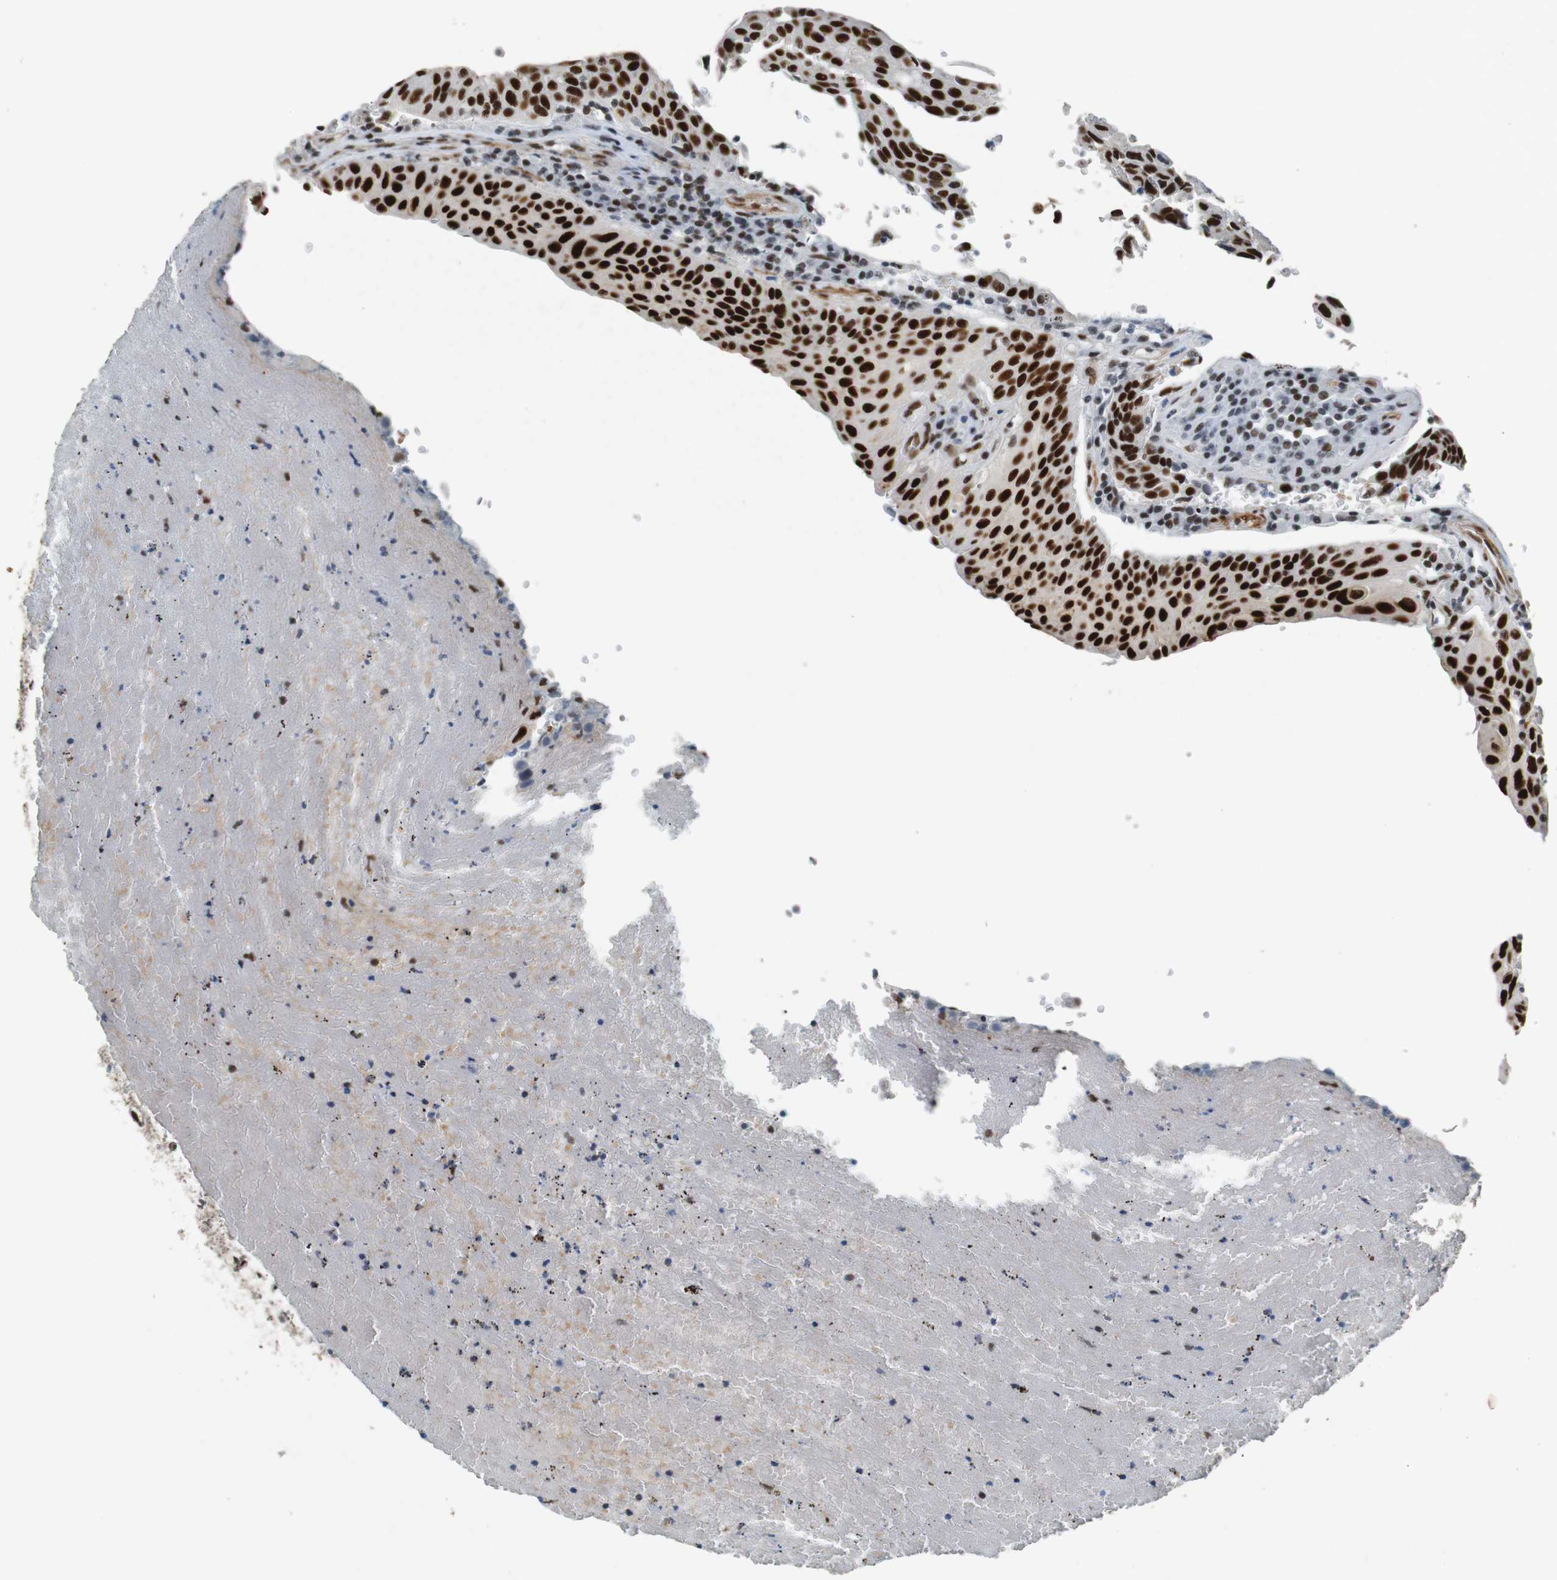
{"staining": {"intensity": "strong", "quantity": ">75%", "location": "cytoplasmic/membranous,nuclear"}, "tissue": "urothelial cancer", "cell_type": "Tumor cells", "image_type": "cancer", "snomed": [{"axis": "morphology", "description": "Urothelial carcinoma, High grade"}, {"axis": "topography", "description": "Urinary bladder"}], "caption": "Brown immunohistochemical staining in human high-grade urothelial carcinoma exhibits strong cytoplasmic/membranous and nuclear staining in approximately >75% of tumor cells.", "gene": "HEXIM1", "patient": {"sex": "male", "age": 66}}